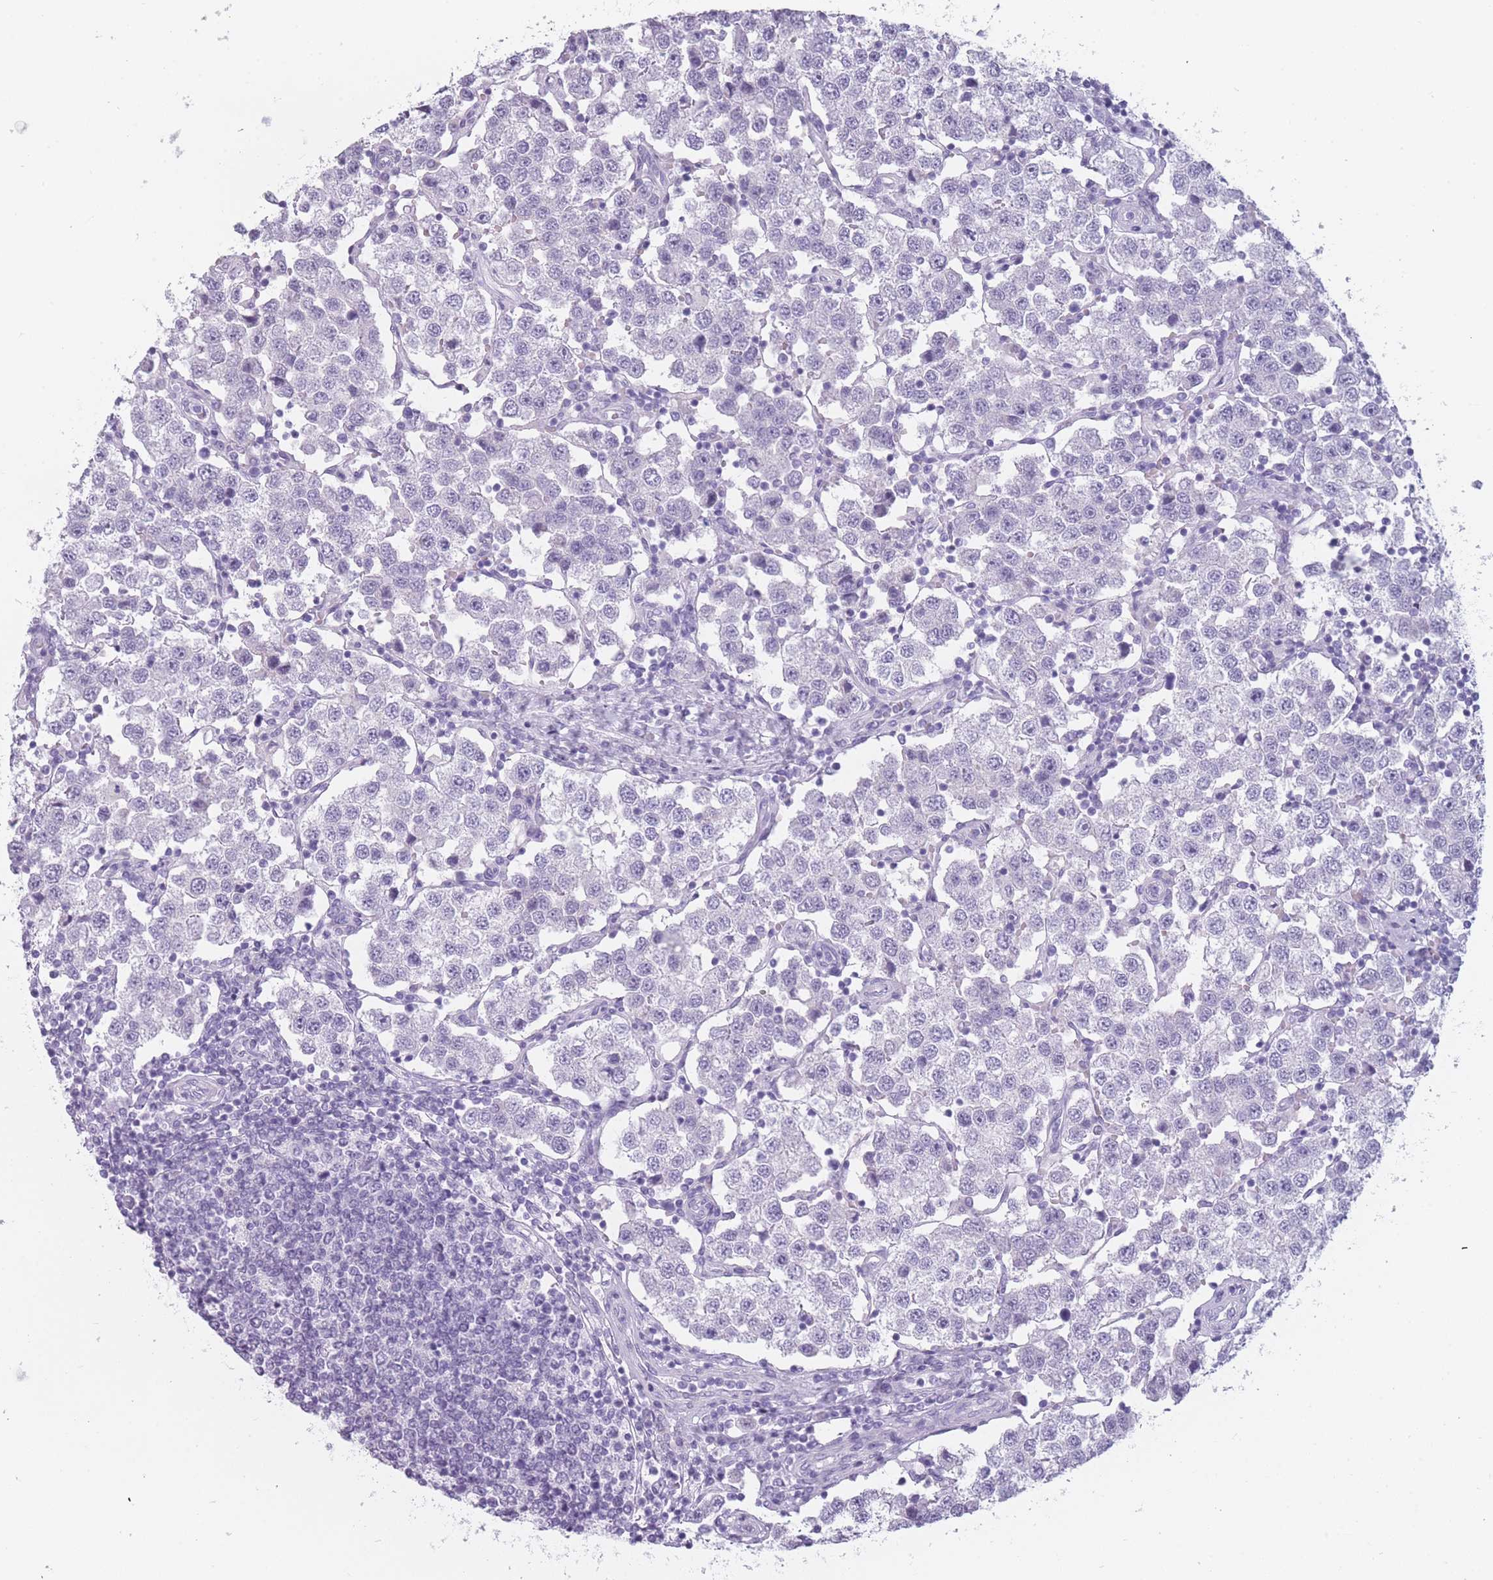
{"staining": {"intensity": "negative", "quantity": "none", "location": "none"}, "tissue": "testis cancer", "cell_type": "Tumor cells", "image_type": "cancer", "snomed": [{"axis": "morphology", "description": "Seminoma, NOS"}, {"axis": "topography", "description": "Testis"}], "caption": "IHC photomicrograph of neoplastic tissue: testis cancer (seminoma) stained with DAB displays no significant protein staining in tumor cells.", "gene": "PPFIA3", "patient": {"sex": "male", "age": 37}}